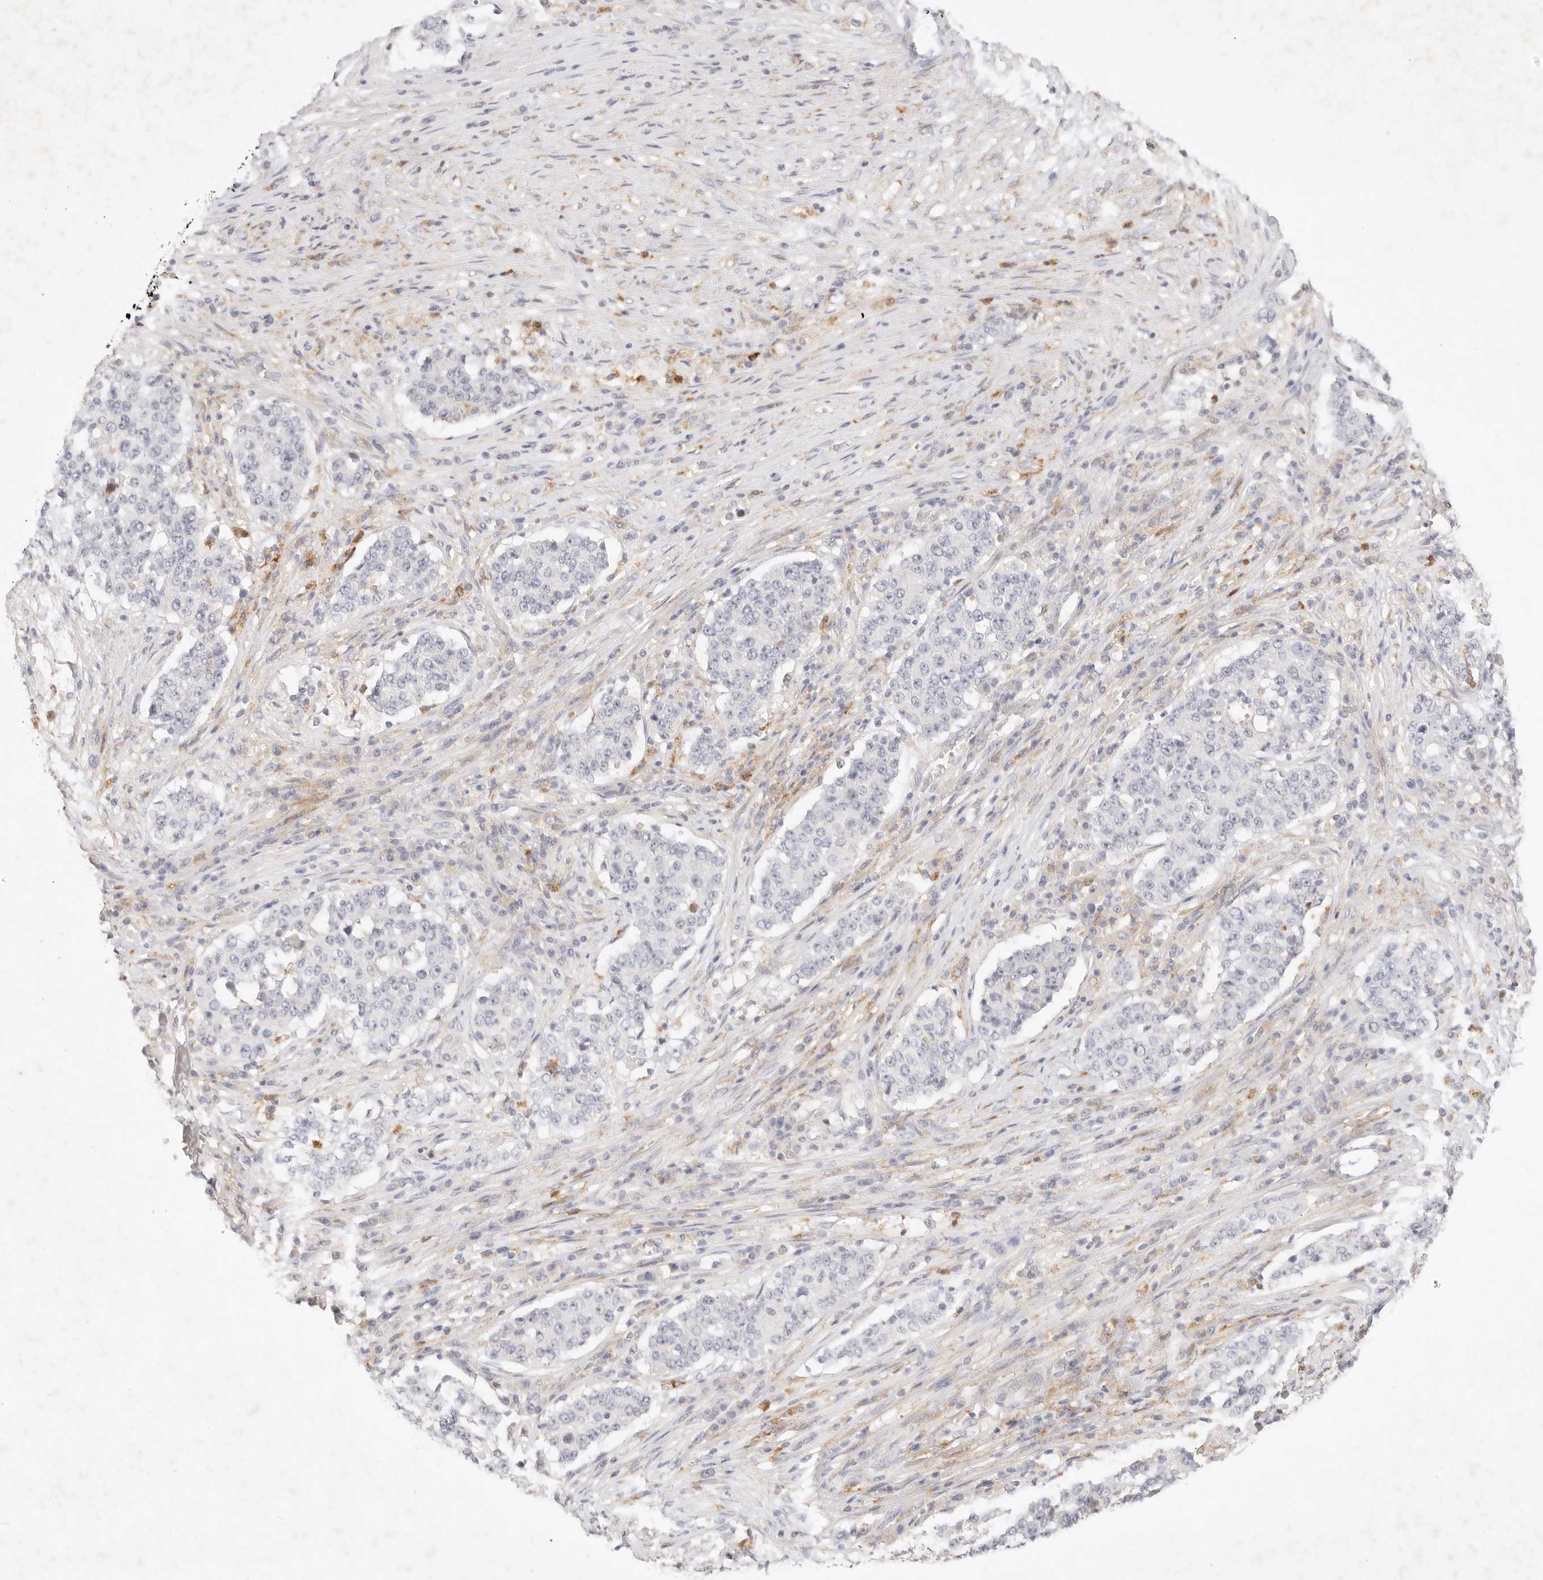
{"staining": {"intensity": "negative", "quantity": "none", "location": "none"}, "tissue": "stomach cancer", "cell_type": "Tumor cells", "image_type": "cancer", "snomed": [{"axis": "morphology", "description": "Adenocarcinoma, NOS"}, {"axis": "topography", "description": "Stomach"}], "caption": "Tumor cells show no significant protein expression in stomach cancer.", "gene": "GPR84", "patient": {"sex": "male", "age": 59}}